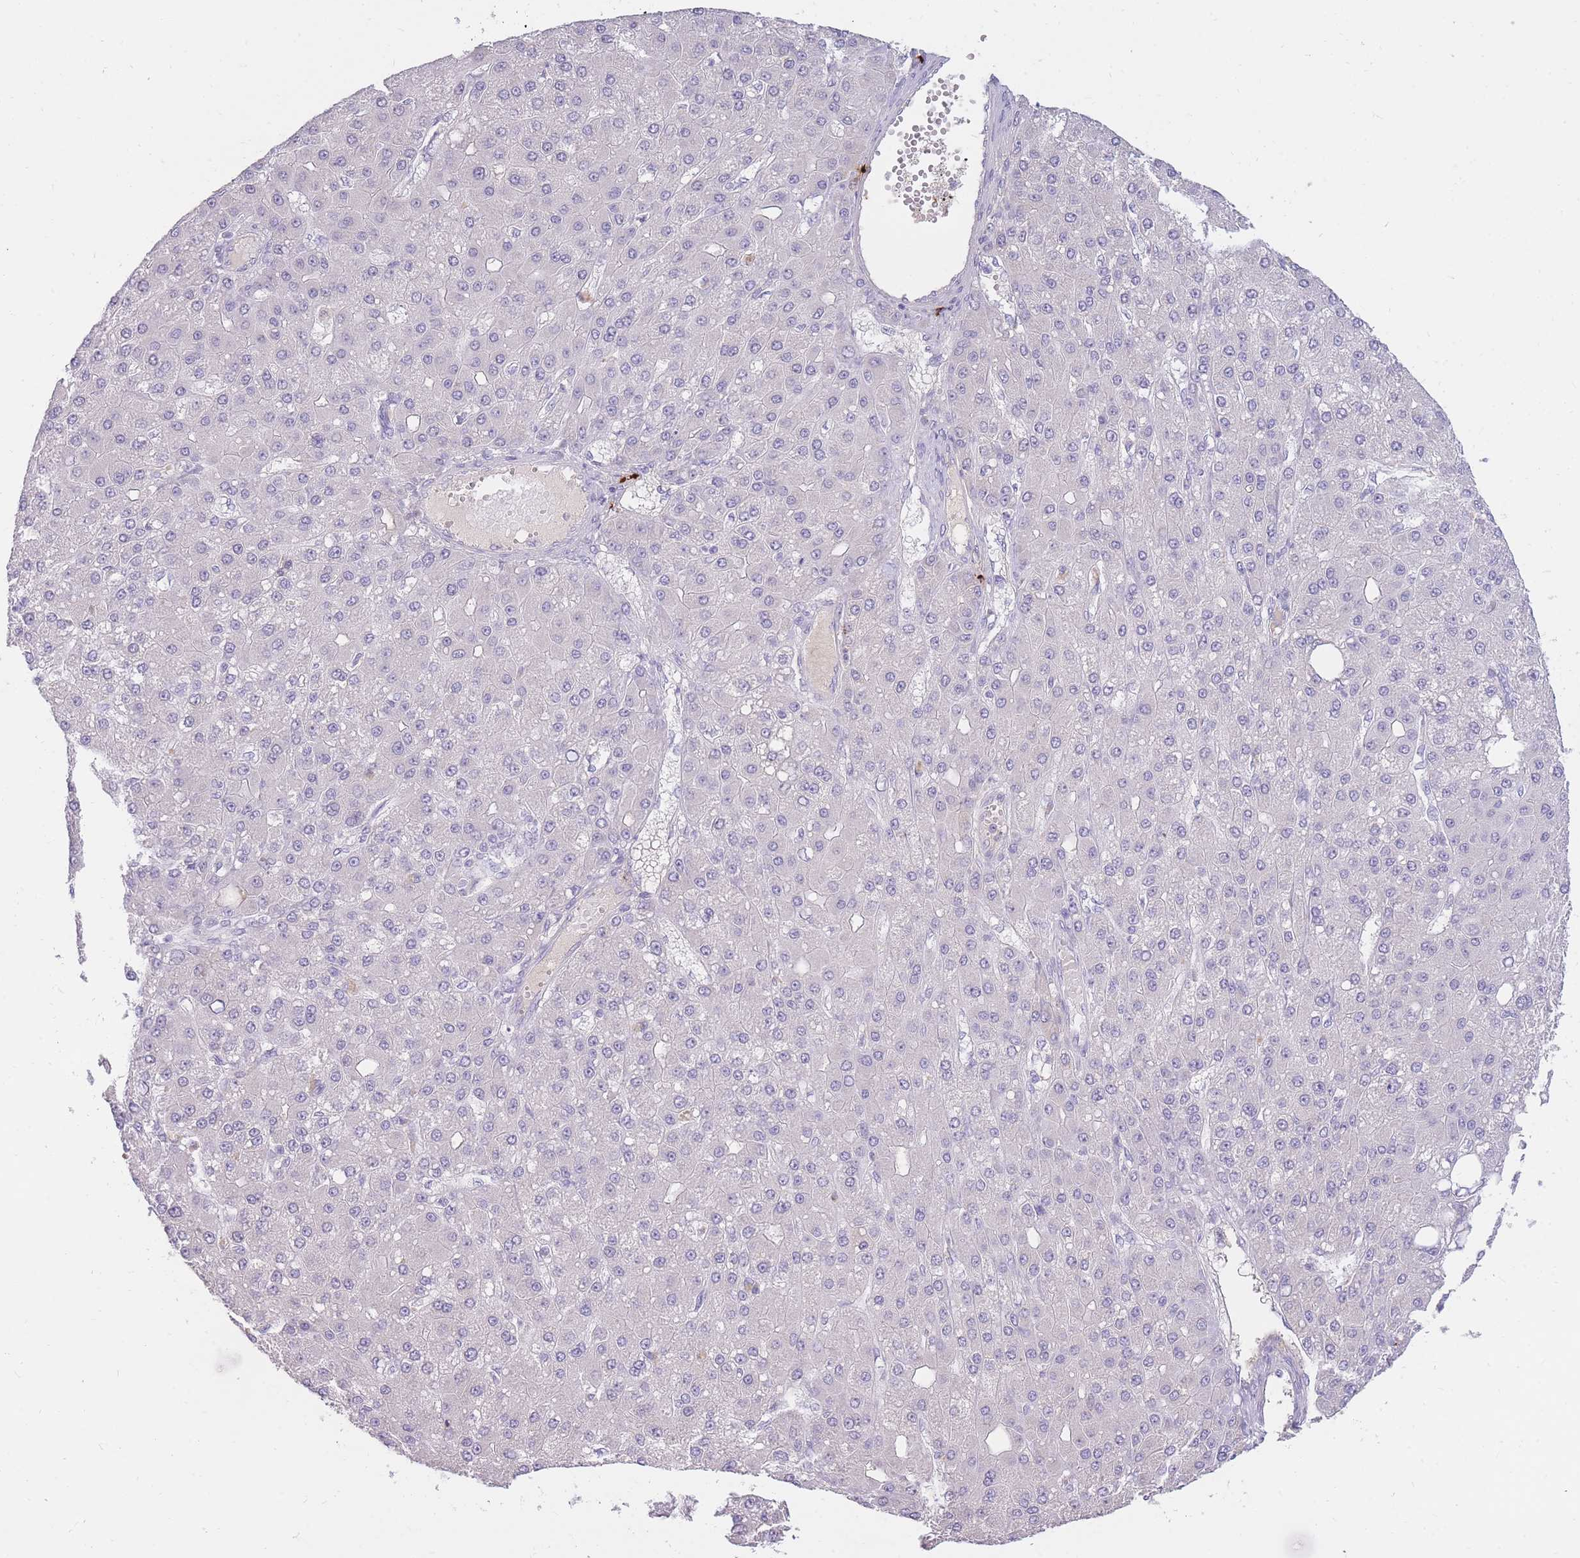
{"staining": {"intensity": "negative", "quantity": "none", "location": "none"}, "tissue": "liver cancer", "cell_type": "Tumor cells", "image_type": "cancer", "snomed": [{"axis": "morphology", "description": "Carcinoma, Hepatocellular, NOS"}, {"axis": "topography", "description": "Liver"}], "caption": "IHC histopathology image of neoplastic tissue: human hepatocellular carcinoma (liver) stained with DAB demonstrates no significant protein expression in tumor cells. The staining was performed using DAB to visualize the protein expression in brown, while the nuclei were stained in blue with hematoxylin (Magnification: 20x).", "gene": "TPSD1", "patient": {"sex": "male", "age": 67}}